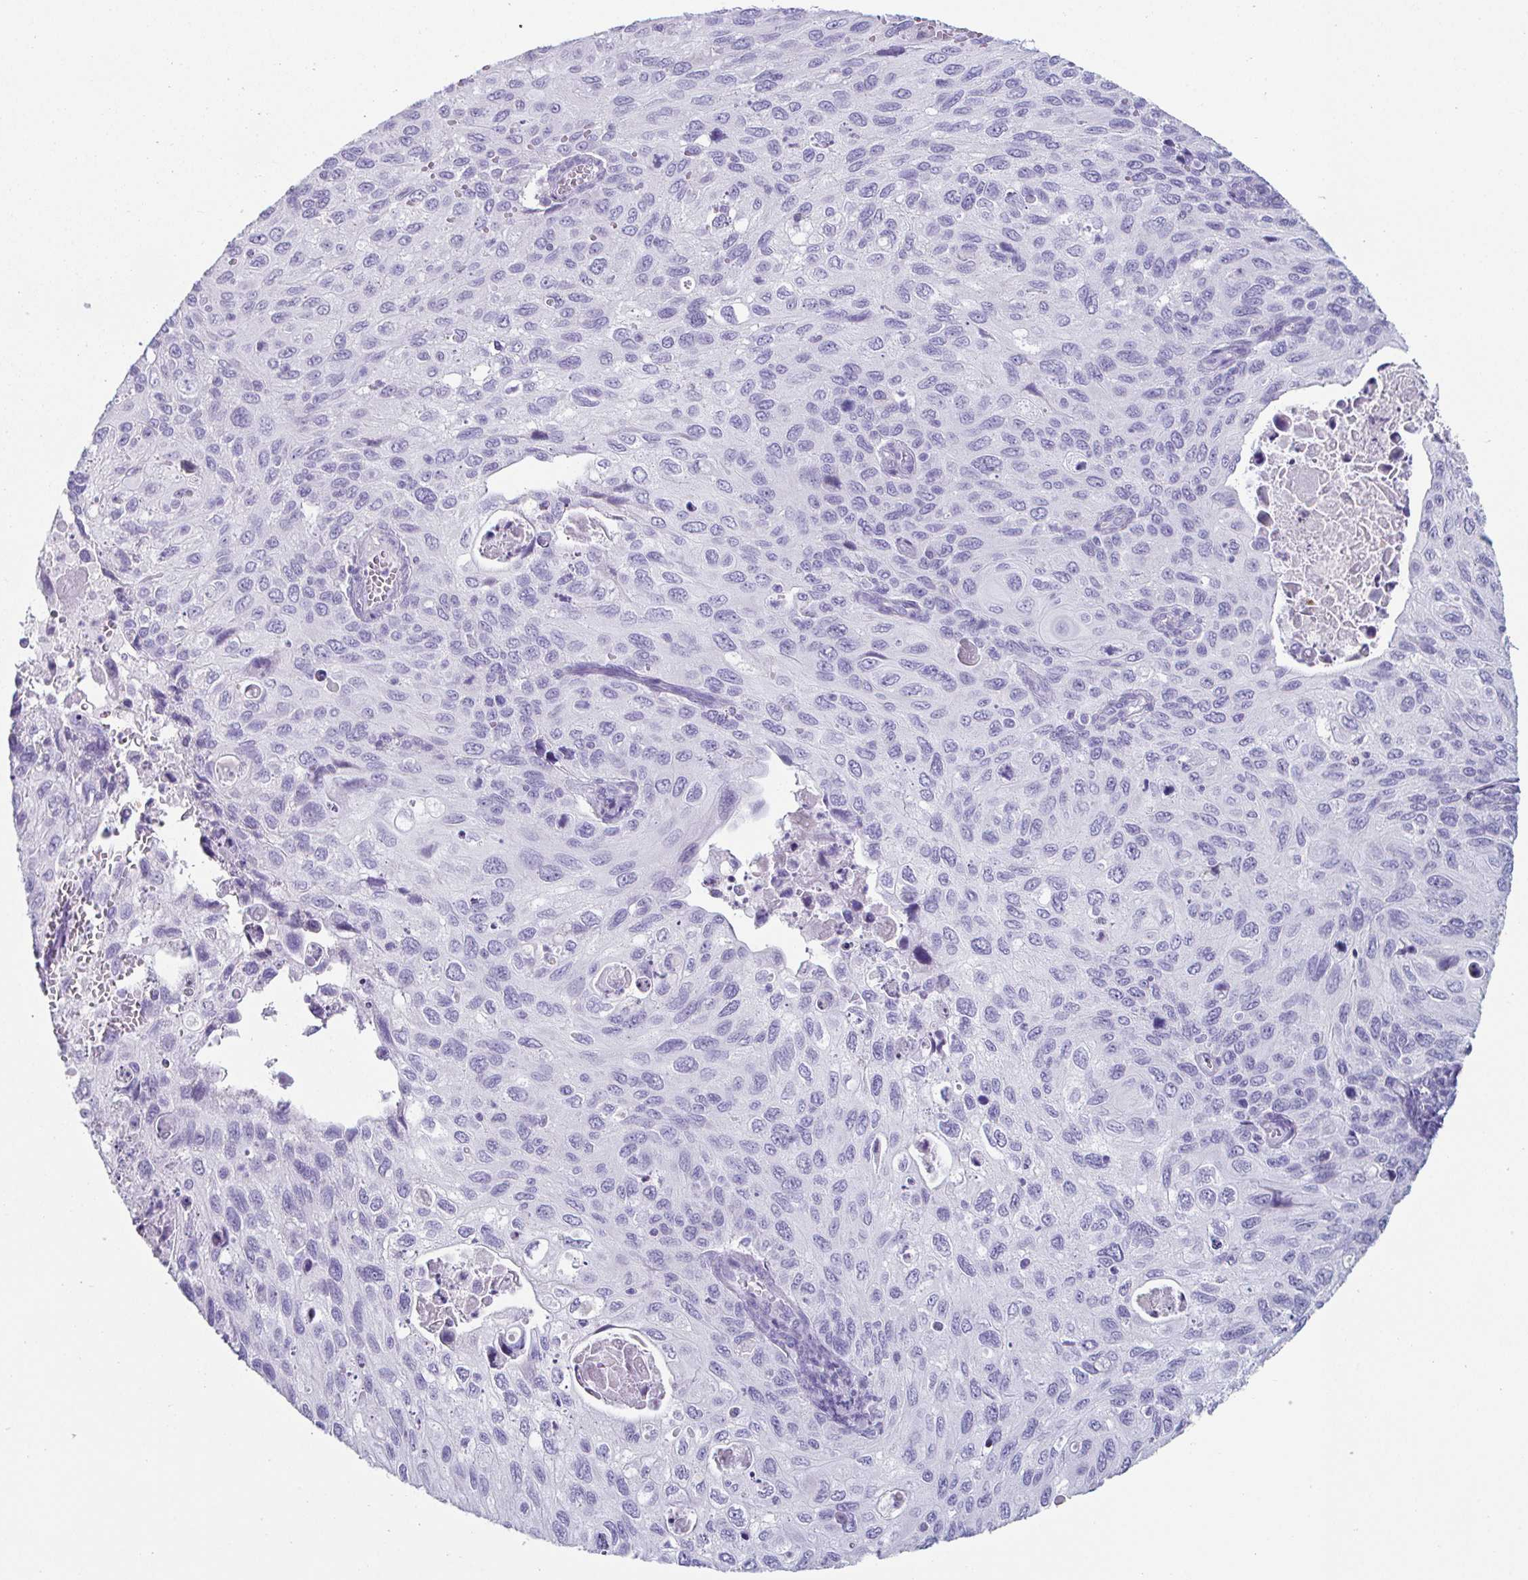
{"staining": {"intensity": "negative", "quantity": "none", "location": "none"}, "tissue": "cervical cancer", "cell_type": "Tumor cells", "image_type": "cancer", "snomed": [{"axis": "morphology", "description": "Squamous cell carcinoma, NOS"}, {"axis": "topography", "description": "Cervix"}], "caption": "Micrograph shows no protein expression in tumor cells of squamous cell carcinoma (cervical) tissue. (Brightfield microscopy of DAB (3,3'-diaminobenzidine) immunohistochemistry (IHC) at high magnification).", "gene": "CREG2", "patient": {"sex": "female", "age": 70}}